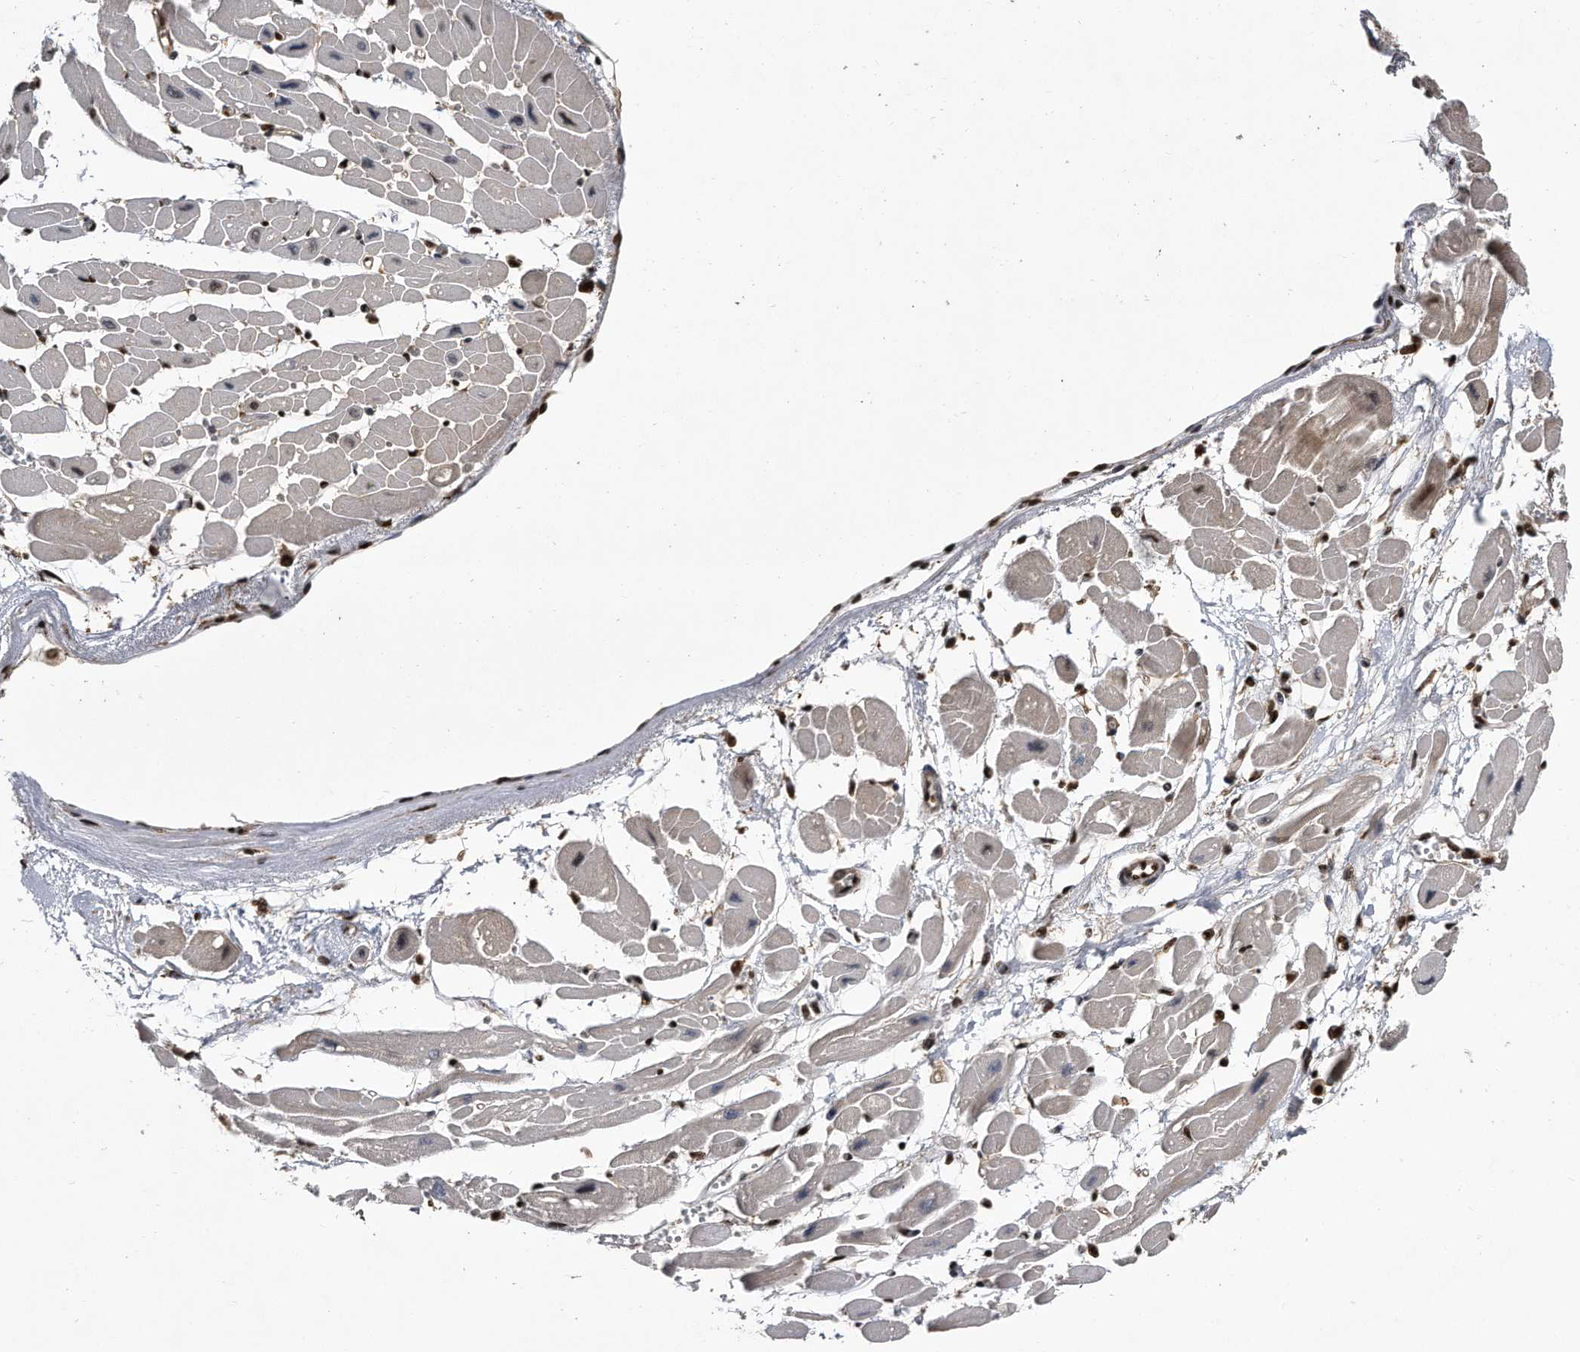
{"staining": {"intensity": "negative", "quantity": "none", "location": "none"}, "tissue": "heart muscle", "cell_type": "Cardiomyocytes", "image_type": "normal", "snomed": [{"axis": "morphology", "description": "Normal tissue, NOS"}, {"axis": "topography", "description": "Heart"}], "caption": "Immunohistochemical staining of normal heart muscle displays no significant staining in cardiomyocytes.", "gene": "RAD23B", "patient": {"sex": "female", "age": 54}}